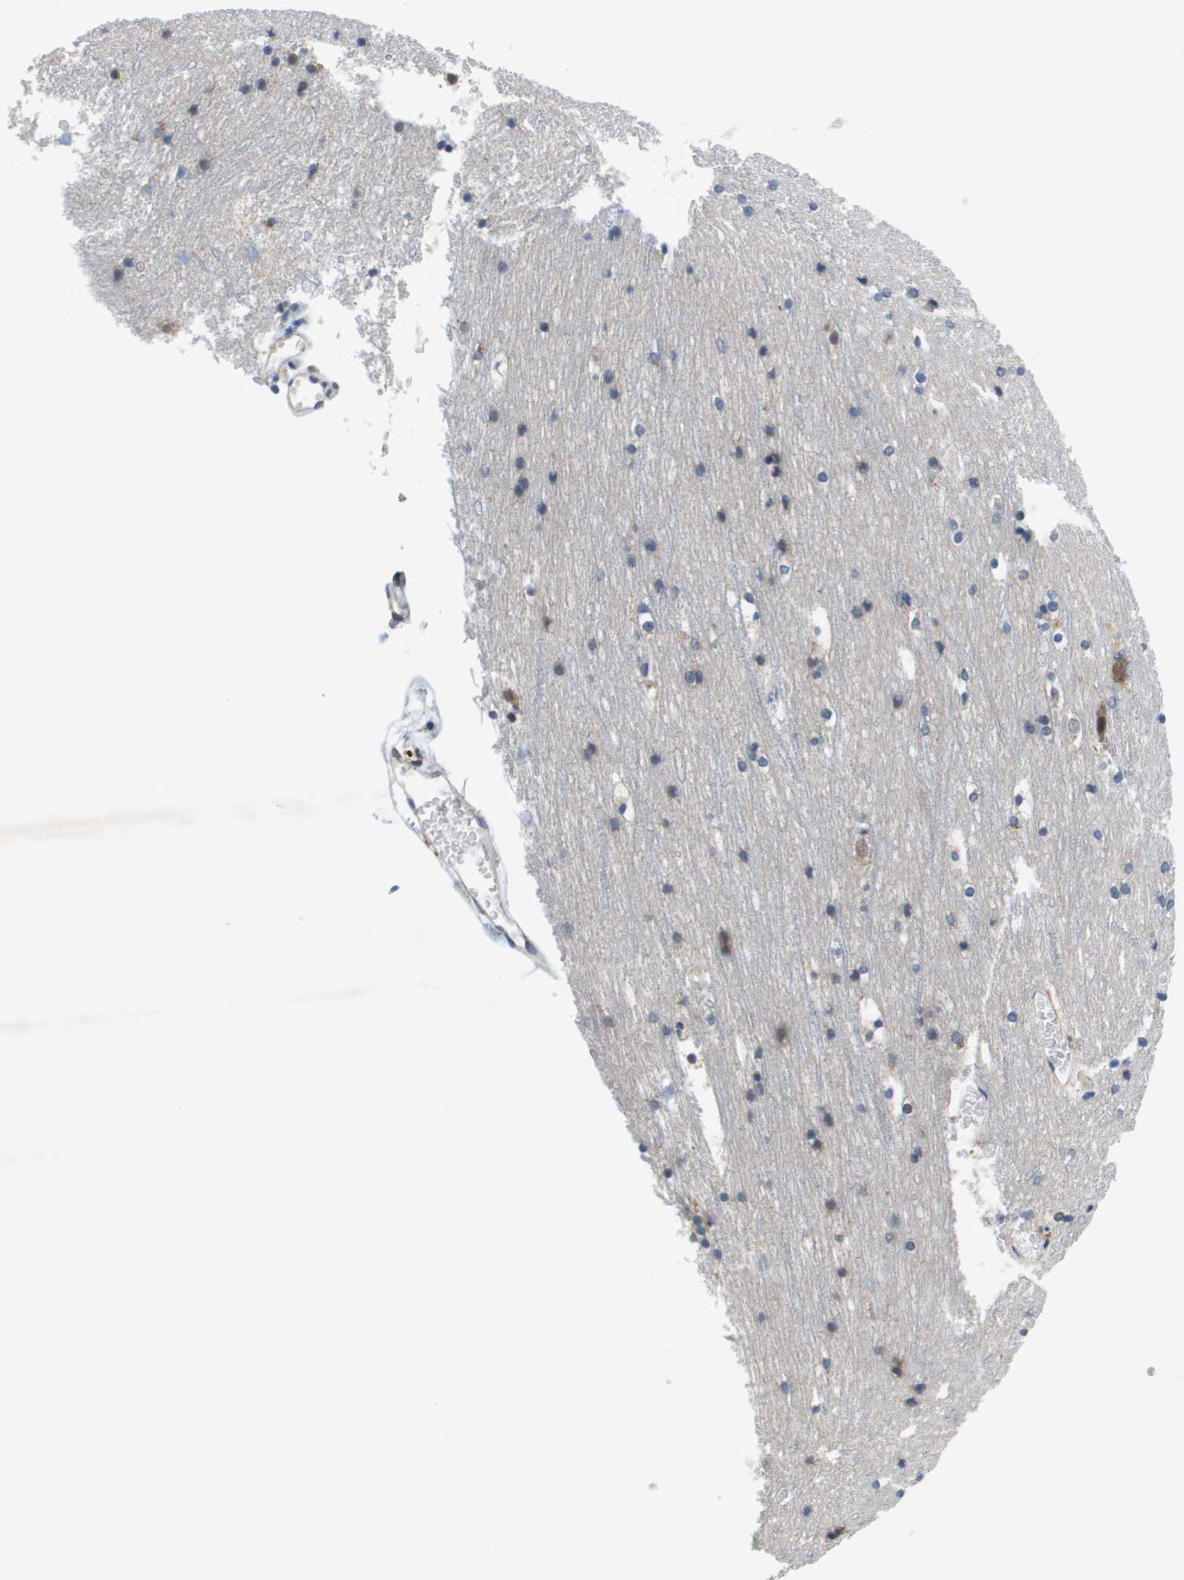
{"staining": {"intensity": "negative", "quantity": "none", "location": "none"}, "tissue": "cerebral cortex", "cell_type": "Endothelial cells", "image_type": "normal", "snomed": [{"axis": "morphology", "description": "Normal tissue, NOS"}, {"axis": "topography", "description": "Cerebral cortex"}], "caption": "DAB immunohistochemical staining of unremarkable human cerebral cortex shows no significant positivity in endothelial cells. (DAB IHC, high magnification).", "gene": "SLC25A20", "patient": {"sex": "male", "age": 45}}